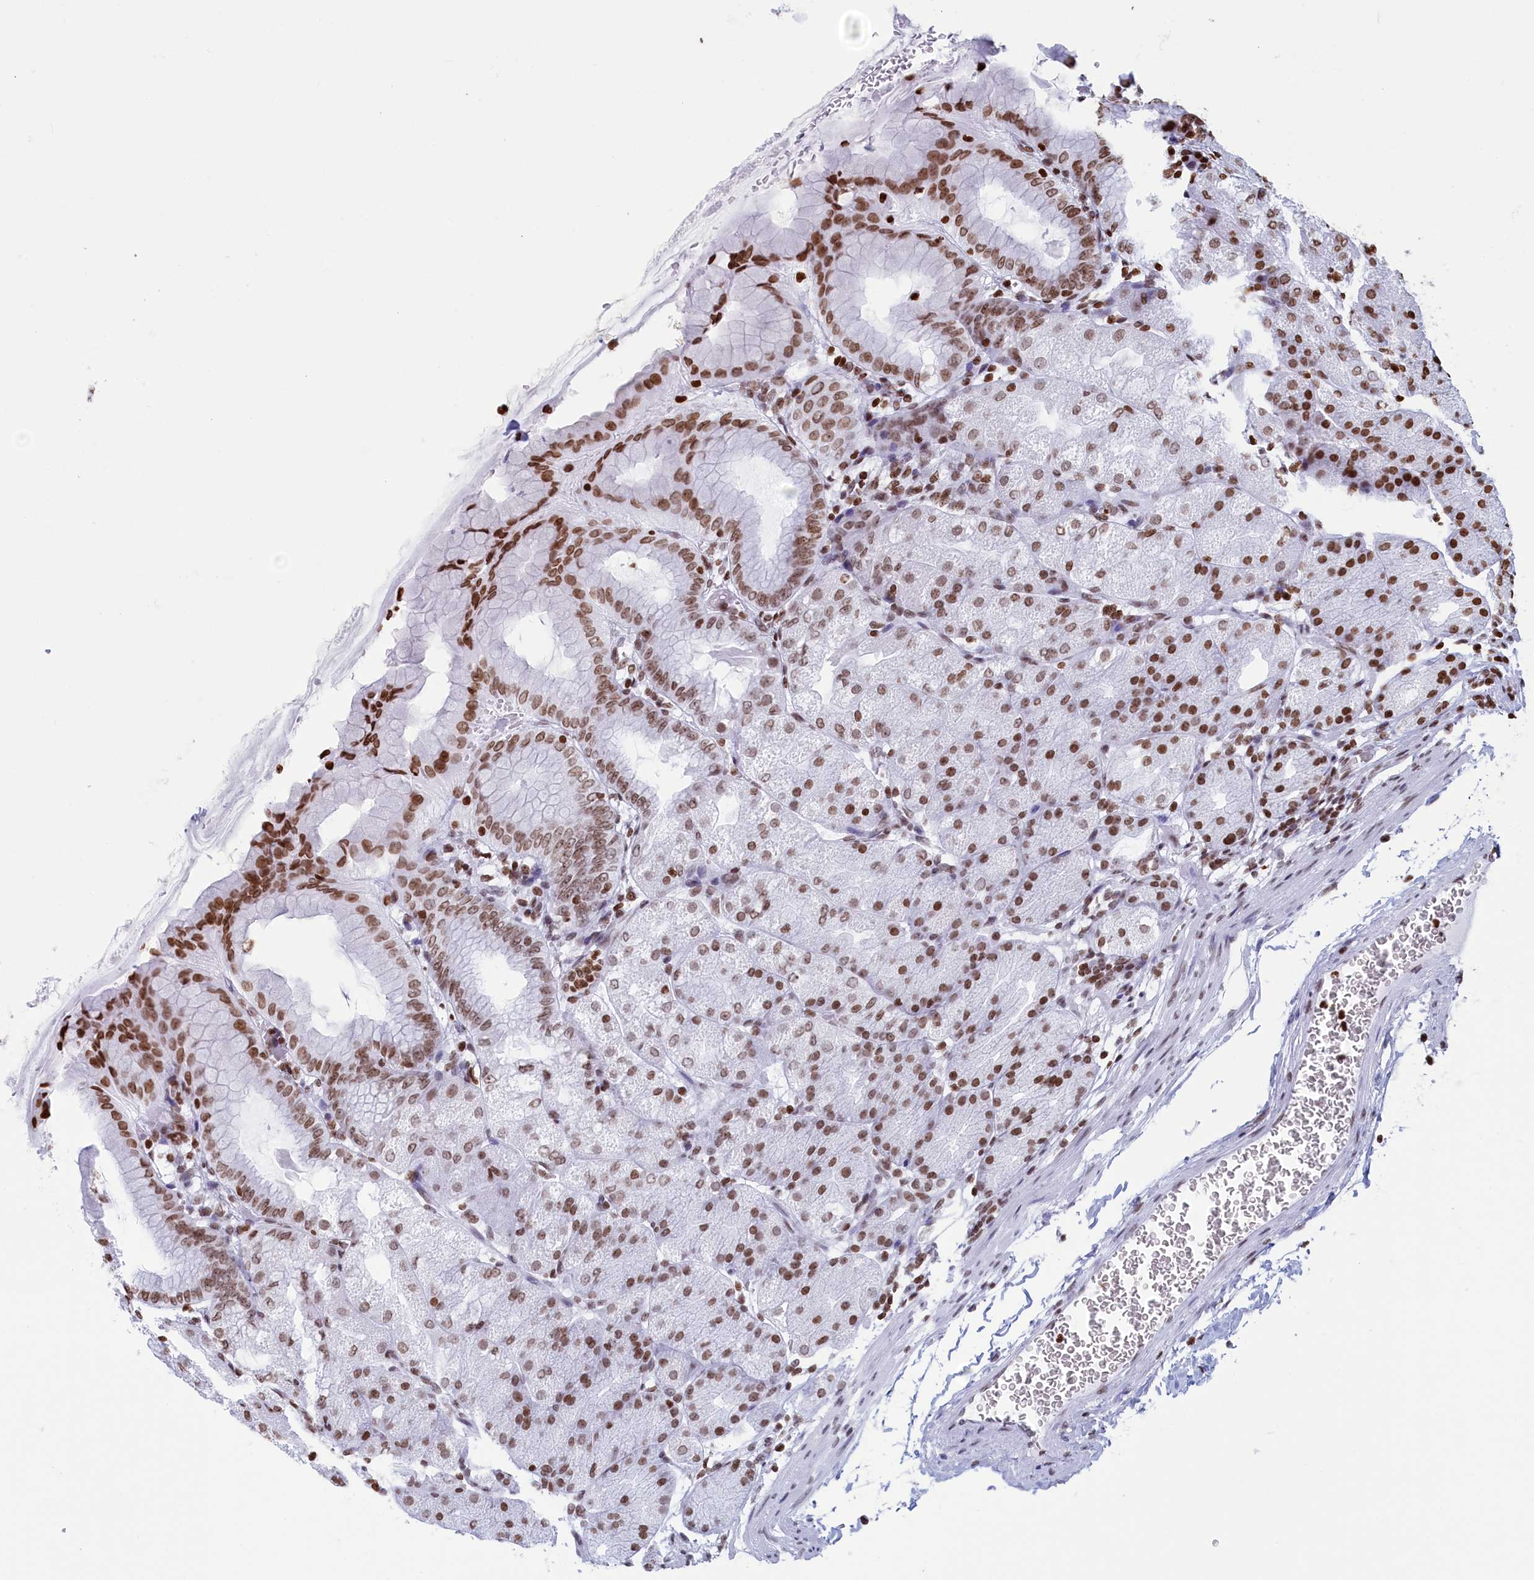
{"staining": {"intensity": "moderate", "quantity": ">75%", "location": "nuclear"}, "tissue": "stomach", "cell_type": "Glandular cells", "image_type": "normal", "snomed": [{"axis": "morphology", "description": "Normal tissue, NOS"}, {"axis": "topography", "description": "Stomach, upper"}, {"axis": "topography", "description": "Stomach, lower"}], "caption": "Brown immunohistochemical staining in unremarkable human stomach exhibits moderate nuclear expression in about >75% of glandular cells. Nuclei are stained in blue.", "gene": "APOBEC3A", "patient": {"sex": "male", "age": 62}}